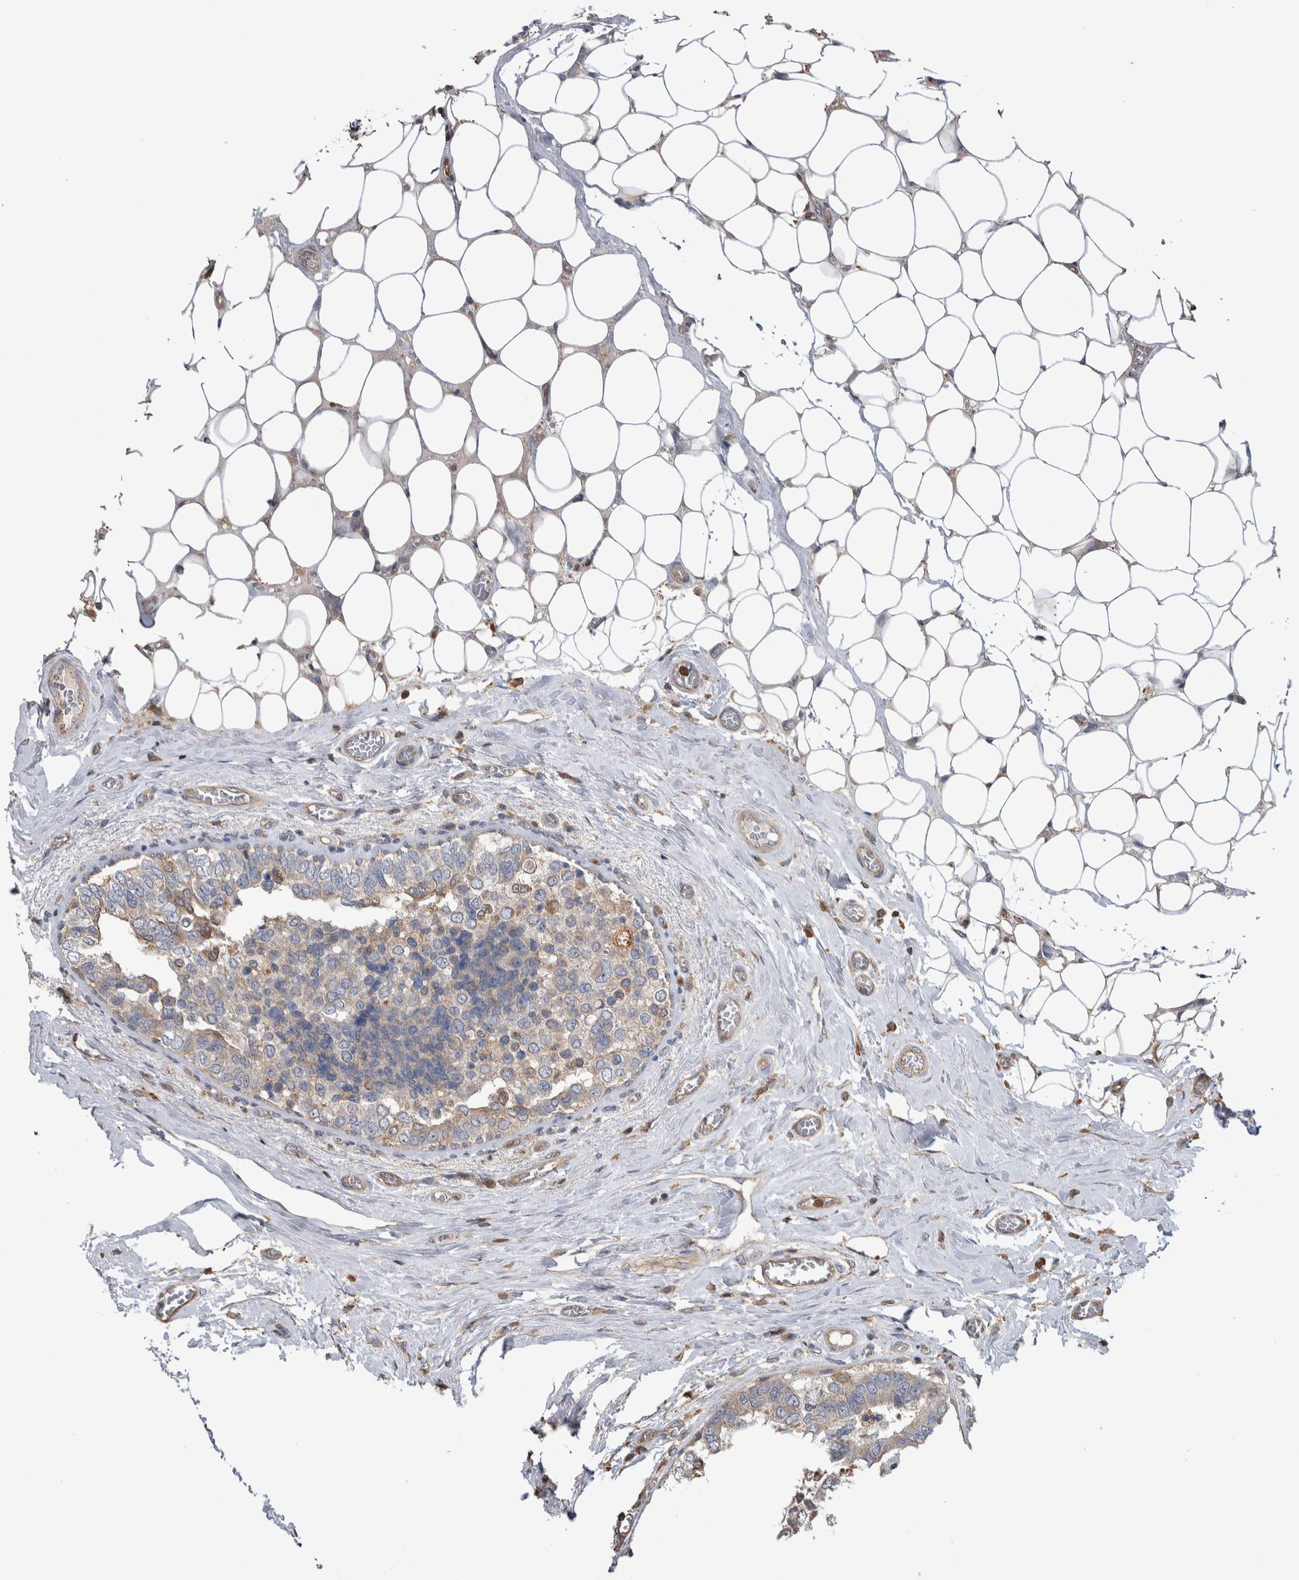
{"staining": {"intensity": "weak", "quantity": ">75%", "location": "cytoplasmic/membranous"}, "tissue": "breast cancer", "cell_type": "Tumor cells", "image_type": "cancer", "snomed": [{"axis": "morphology", "description": "Normal tissue, NOS"}, {"axis": "morphology", "description": "Duct carcinoma"}, {"axis": "topography", "description": "Breast"}], "caption": "Protein analysis of breast cancer (invasive ductal carcinoma) tissue displays weak cytoplasmic/membranous expression in approximately >75% of tumor cells.", "gene": "SDCBP", "patient": {"sex": "female", "age": 43}}